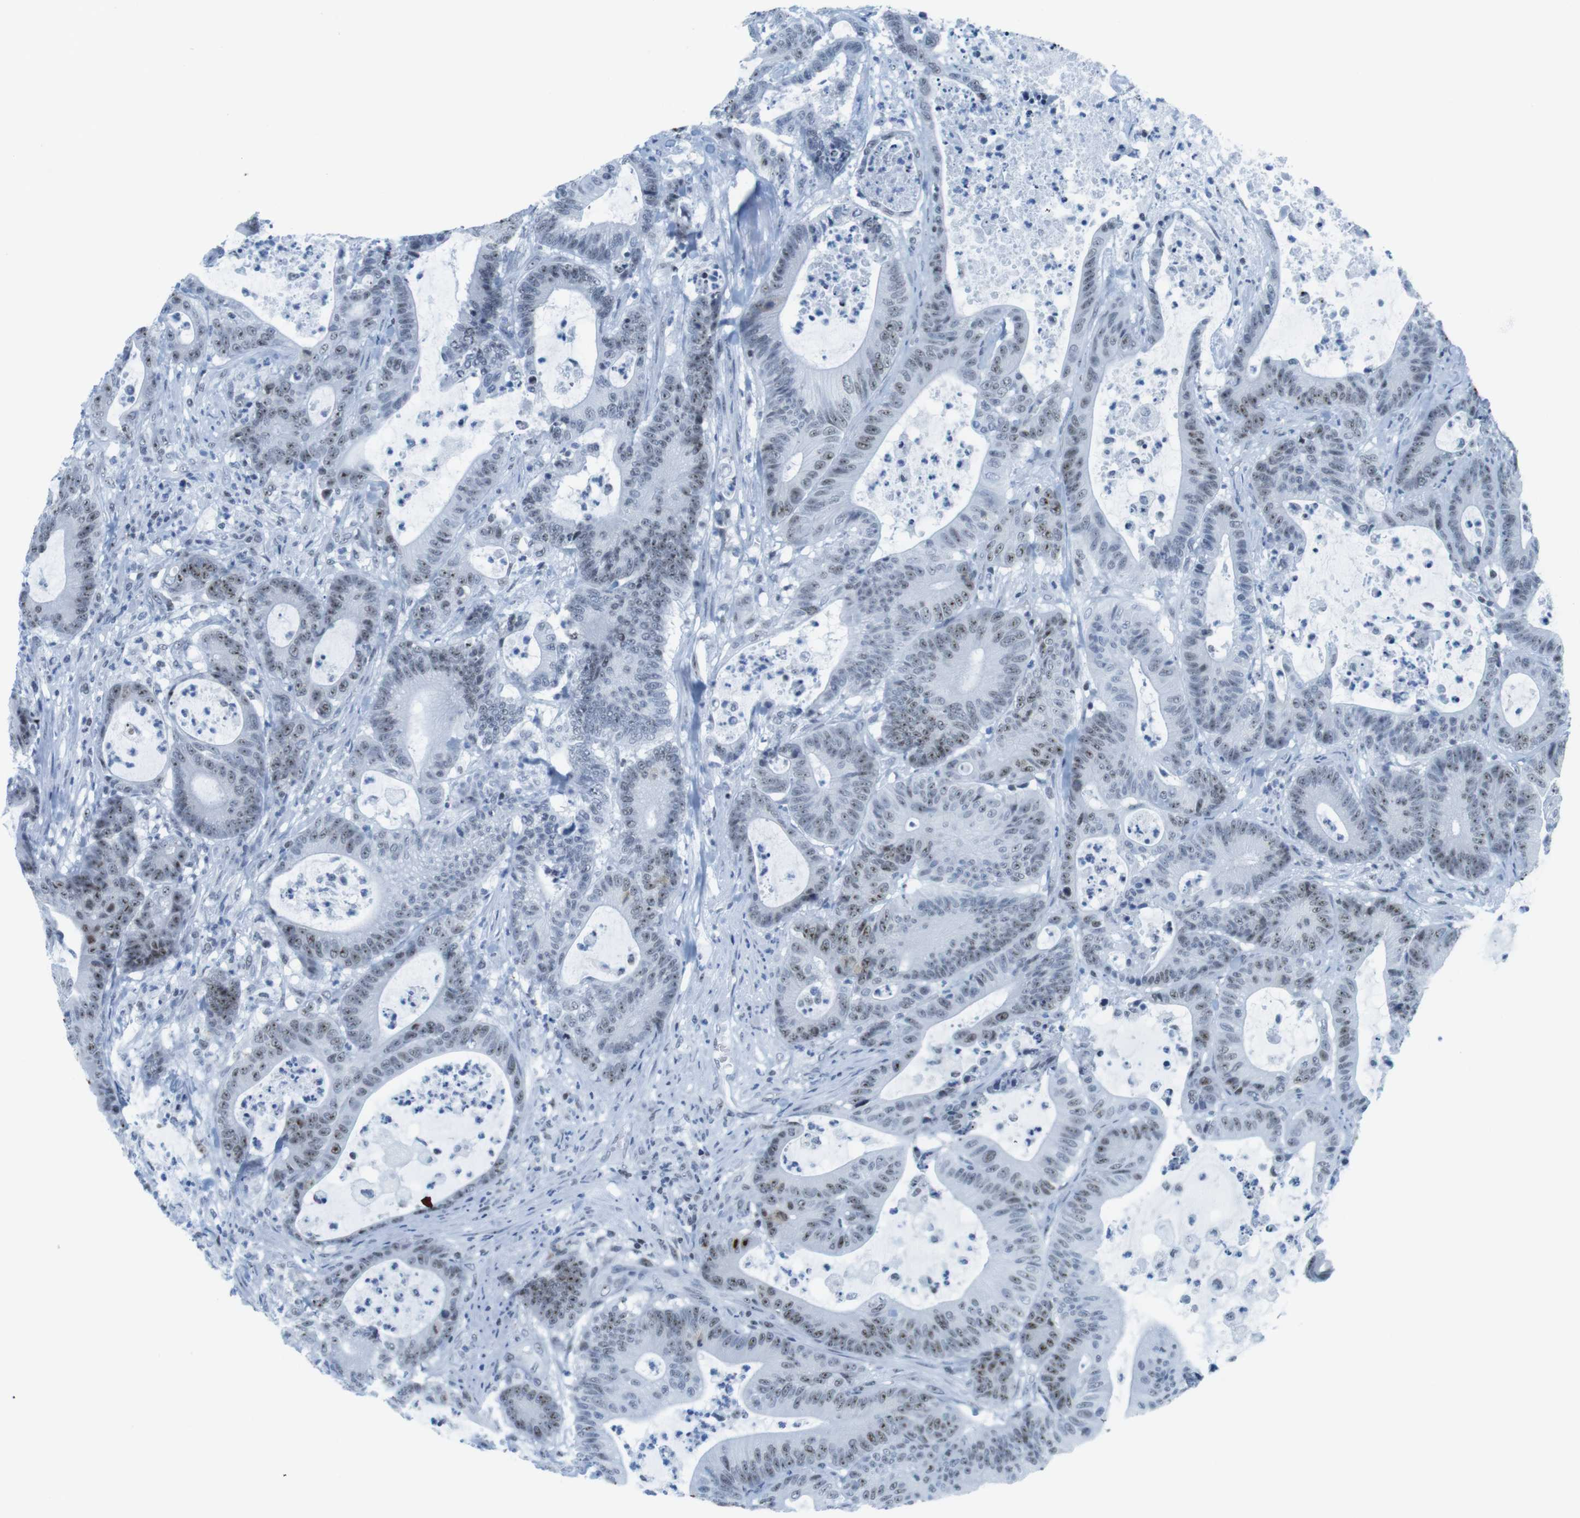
{"staining": {"intensity": "moderate", "quantity": "25%-75%", "location": "nuclear"}, "tissue": "colorectal cancer", "cell_type": "Tumor cells", "image_type": "cancer", "snomed": [{"axis": "morphology", "description": "Adenocarcinoma, NOS"}, {"axis": "topography", "description": "Colon"}], "caption": "Colorectal cancer stained with DAB (3,3'-diaminobenzidine) immunohistochemistry (IHC) displays medium levels of moderate nuclear staining in about 25%-75% of tumor cells. (Stains: DAB in brown, nuclei in blue, Microscopy: brightfield microscopy at high magnification).", "gene": "NIFK", "patient": {"sex": "female", "age": 84}}